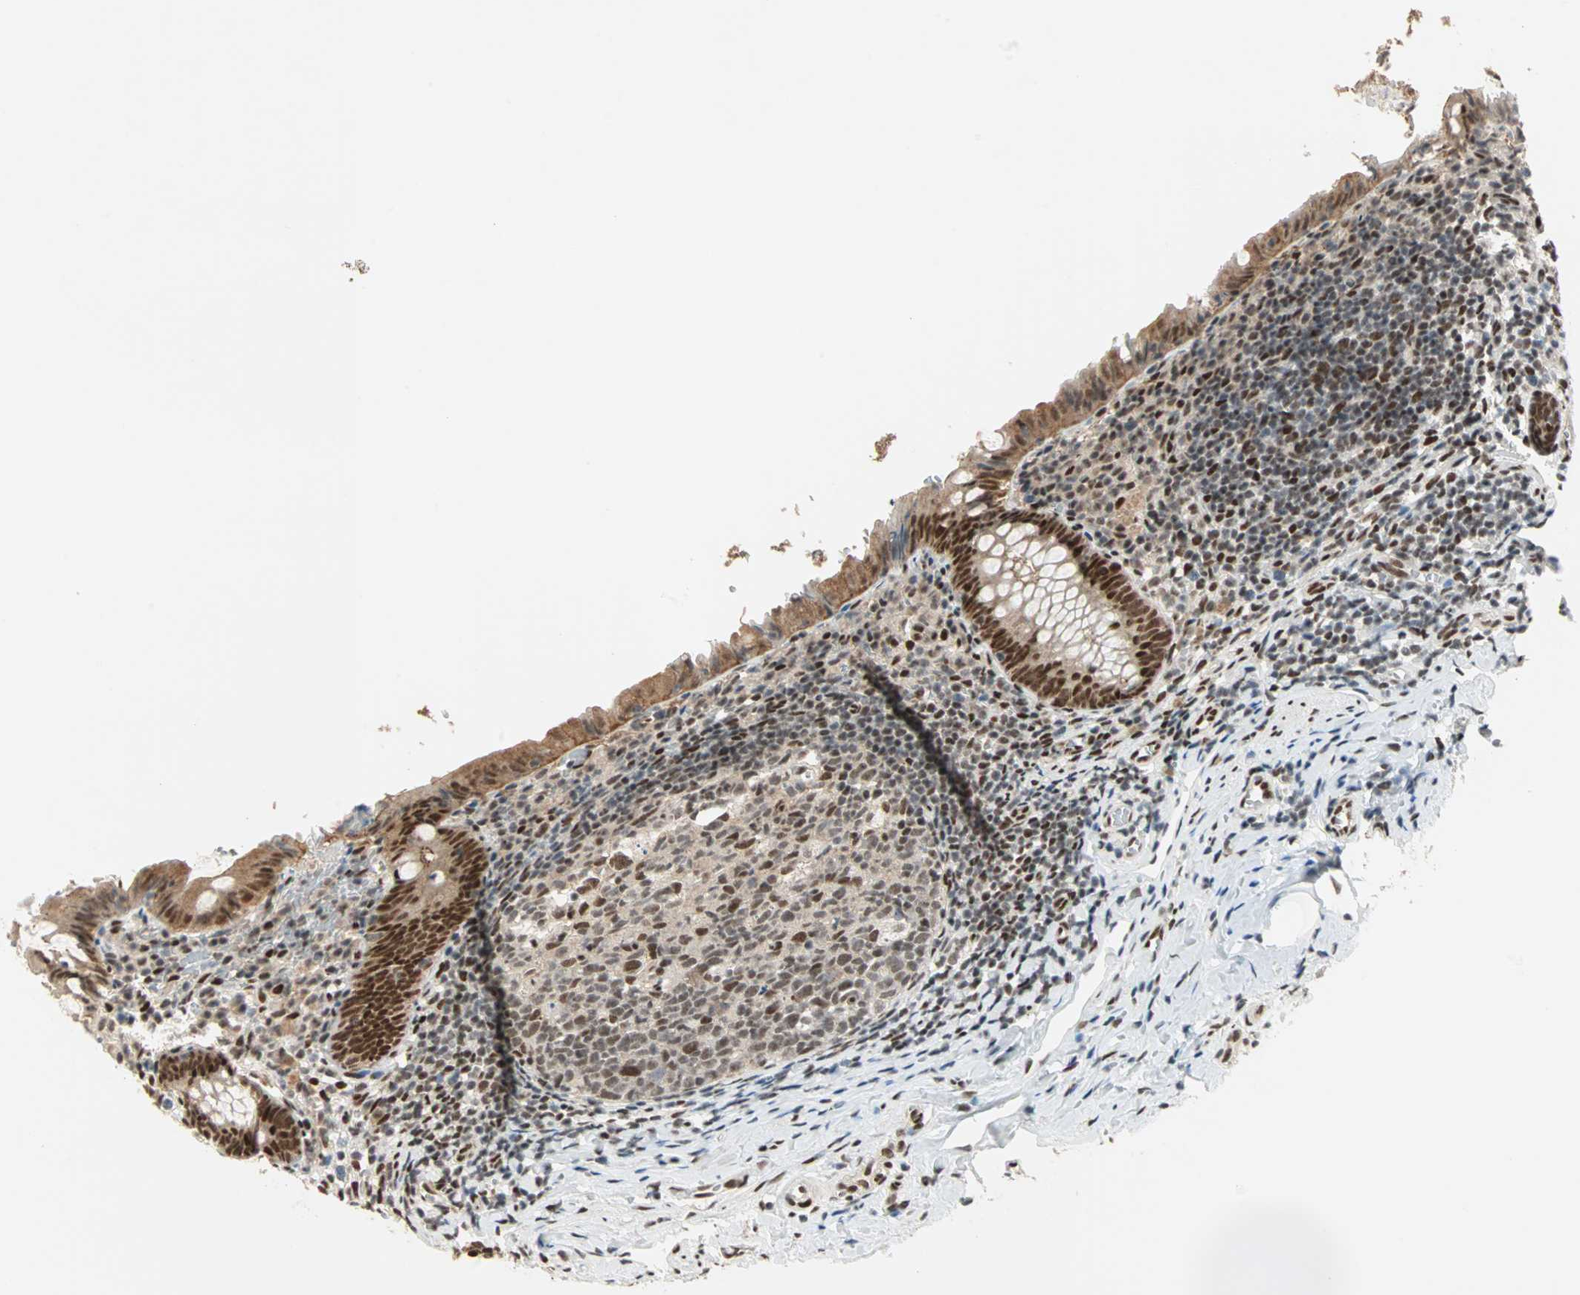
{"staining": {"intensity": "strong", "quantity": ">75%", "location": "nuclear"}, "tissue": "appendix", "cell_type": "Glandular cells", "image_type": "normal", "snomed": [{"axis": "morphology", "description": "Normal tissue, NOS"}, {"axis": "topography", "description": "Appendix"}], "caption": "The histopathology image displays staining of benign appendix, revealing strong nuclear protein staining (brown color) within glandular cells.", "gene": "BLM", "patient": {"sex": "female", "age": 10}}